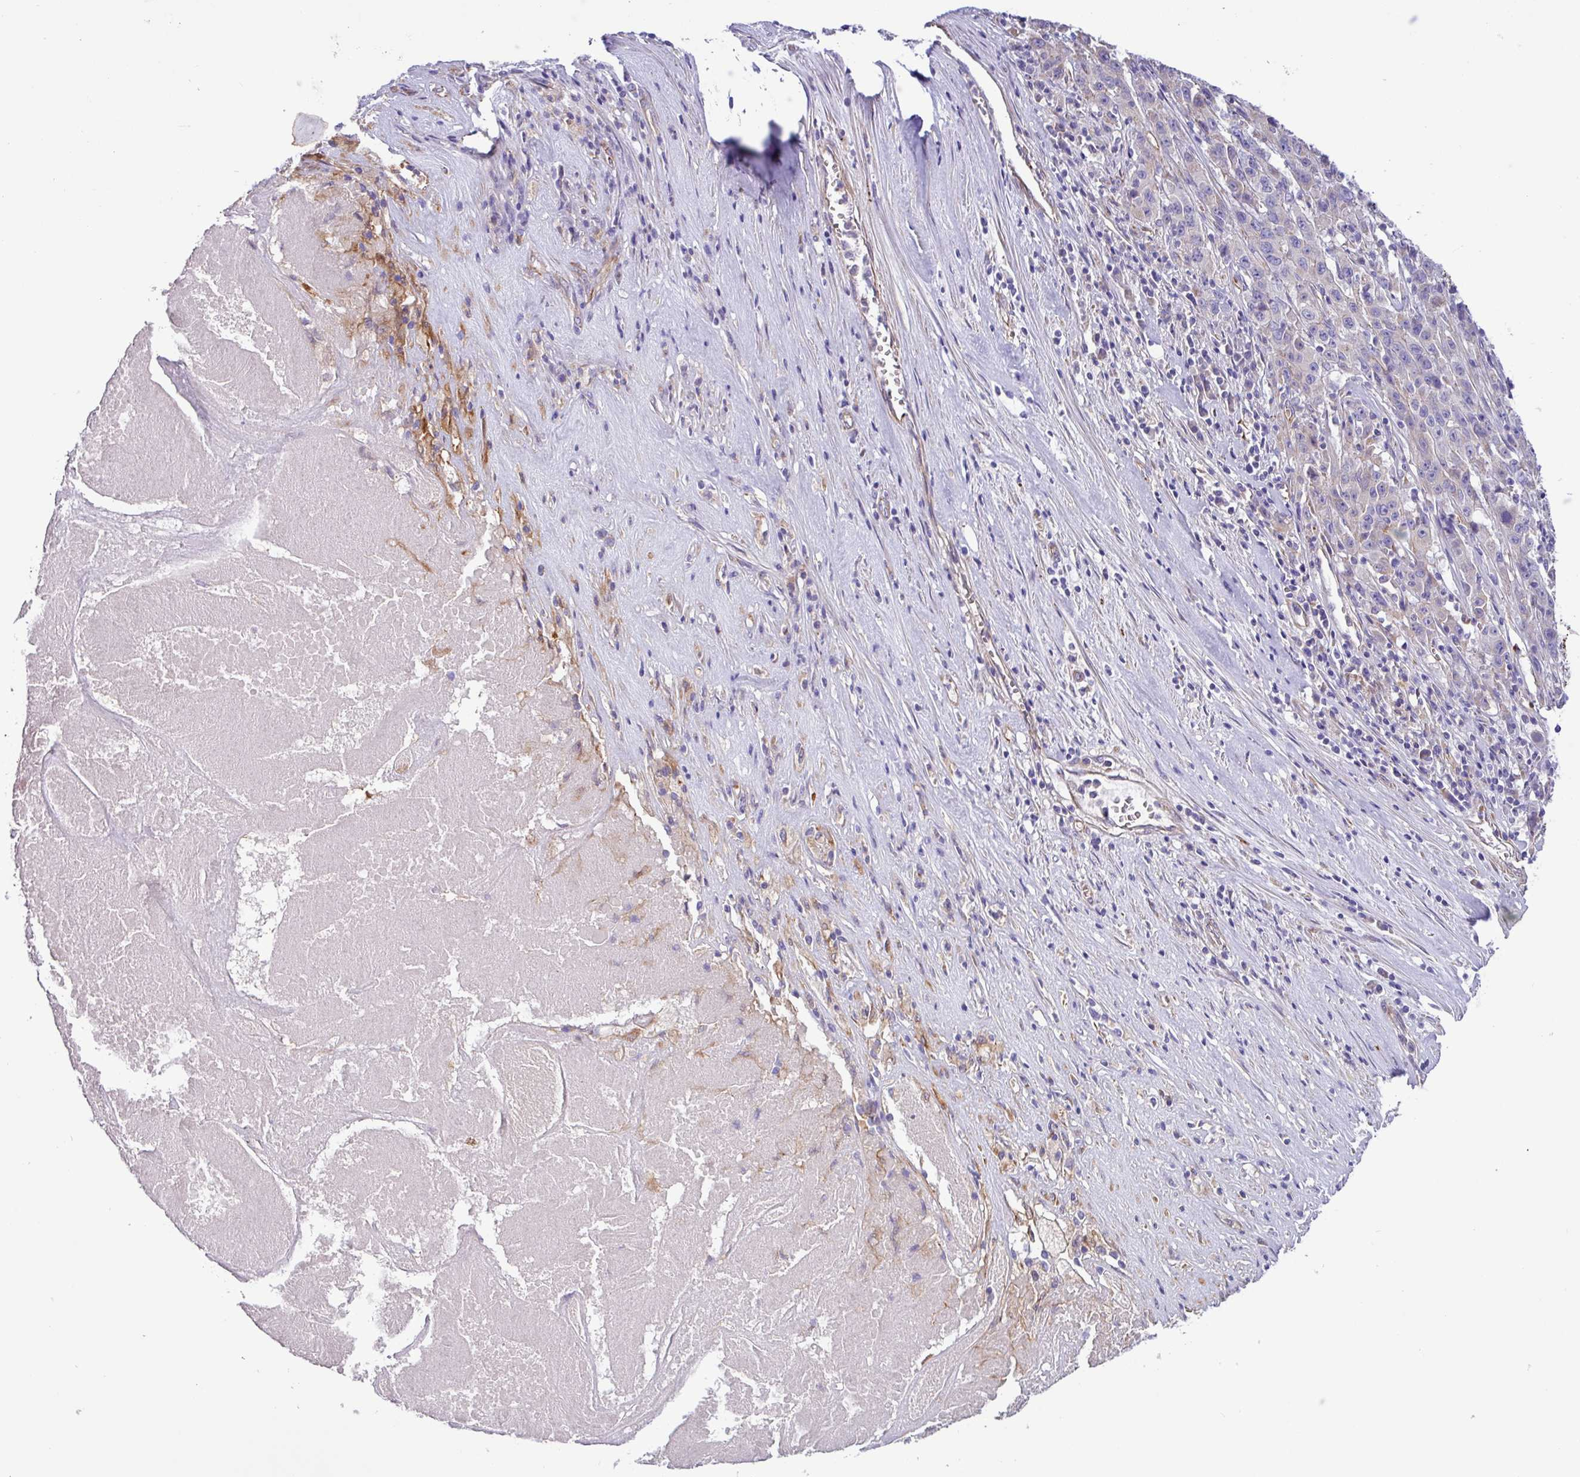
{"staining": {"intensity": "negative", "quantity": "none", "location": "none"}, "tissue": "pancreatic cancer", "cell_type": "Tumor cells", "image_type": "cancer", "snomed": [{"axis": "morphology", "description": "Adenocarcinoma, NOS"}, {"axis": "topography", "description": "Pancreas"}], "caption": "Immunohistochemical staining of human adenocarcinoma (pancreatic) exhibits no significant staining in tumor cells.", "gene": "MRM2", "patient": {"sex": "male", "age": 63}}